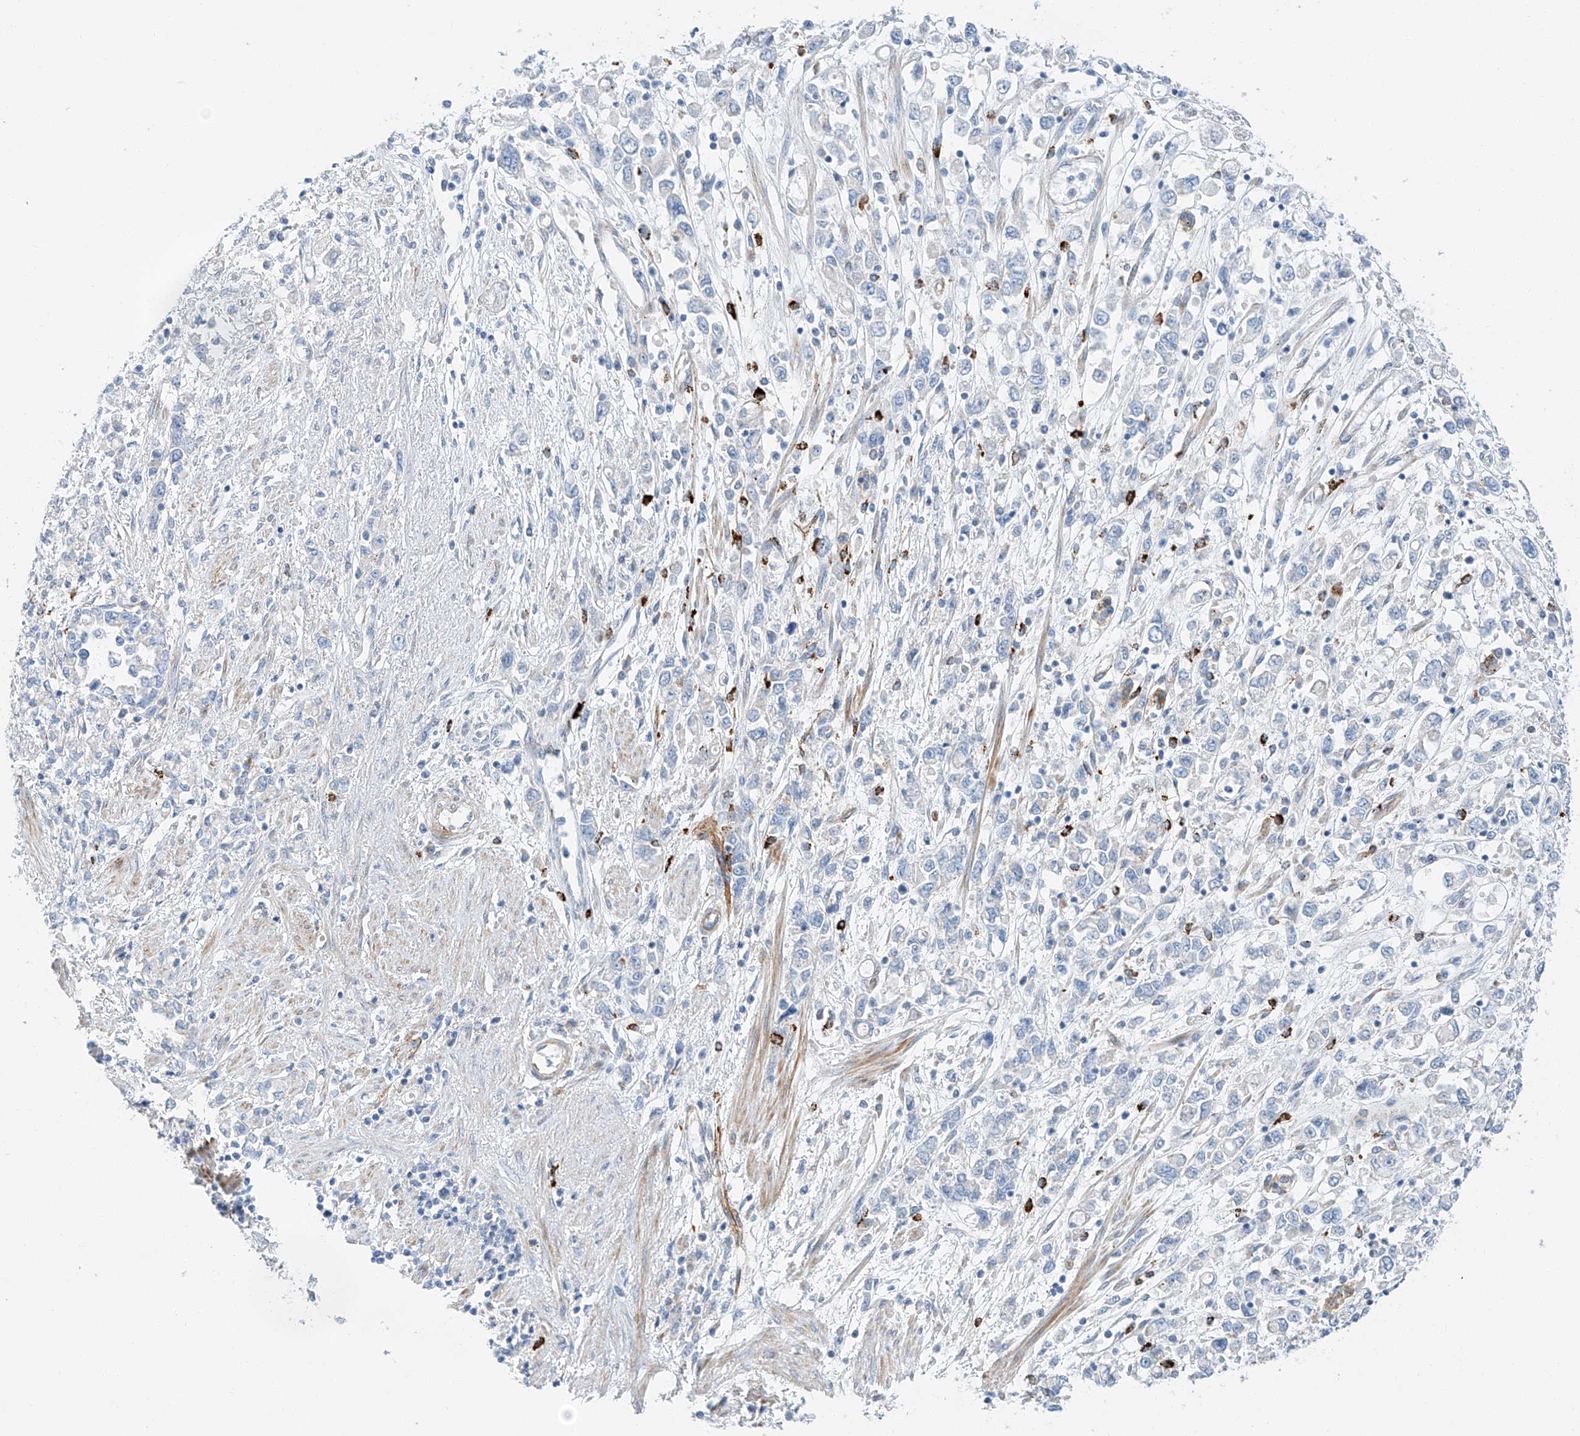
{"staining": {"intensity": "negative", "quantity": "none", "location": "none"}, "tissue": "stomach cancer", "cell_type": "Tumor cells", "image_type": "cancer", "snomed": [{"axis": "morphology", "description": "Adenocarcinoma, NOS"}, {"axis": "topography", "description": "Stomach"}], "caption": "Tumor cells are negative for brown protein staining in stomach adenocarcinoma.", "gene": "MINDY4", "patient": {"sex": "female", "age": 76}}